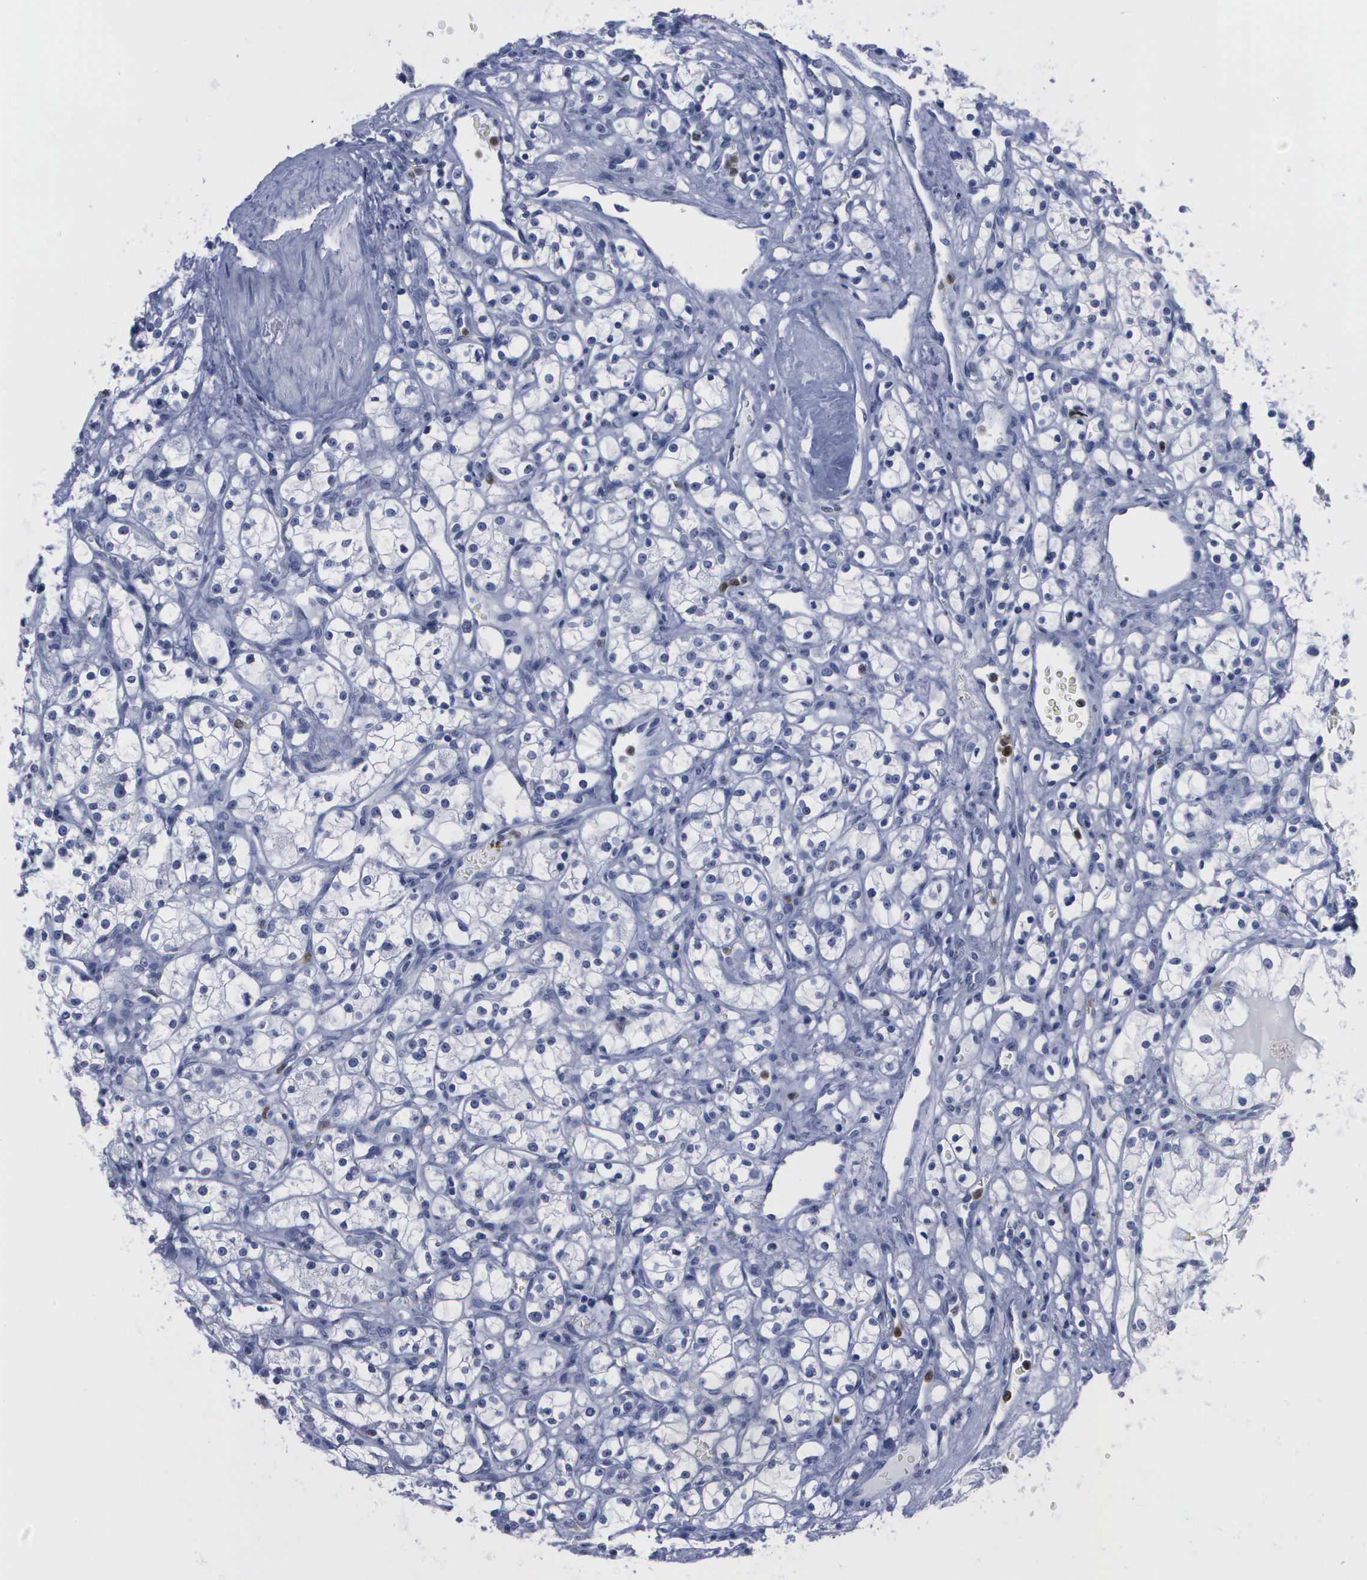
{"staining": {"intensity": "negative", "quantity": "none", "location": "none"}, "tissue": "renal cancer", "cell_type": "Tumor cells", "image_type": "cancer", "snomed": [{"axis": "morphology", "description": "Adenocarcinoma, NOS"}, {"axis": "topography", "description": "Kidney"}], "caption": "Tumor cells show no significant expression in renal cancer.", "gene": "CSTA", "patient": {"sex": "male", "age": 61}}